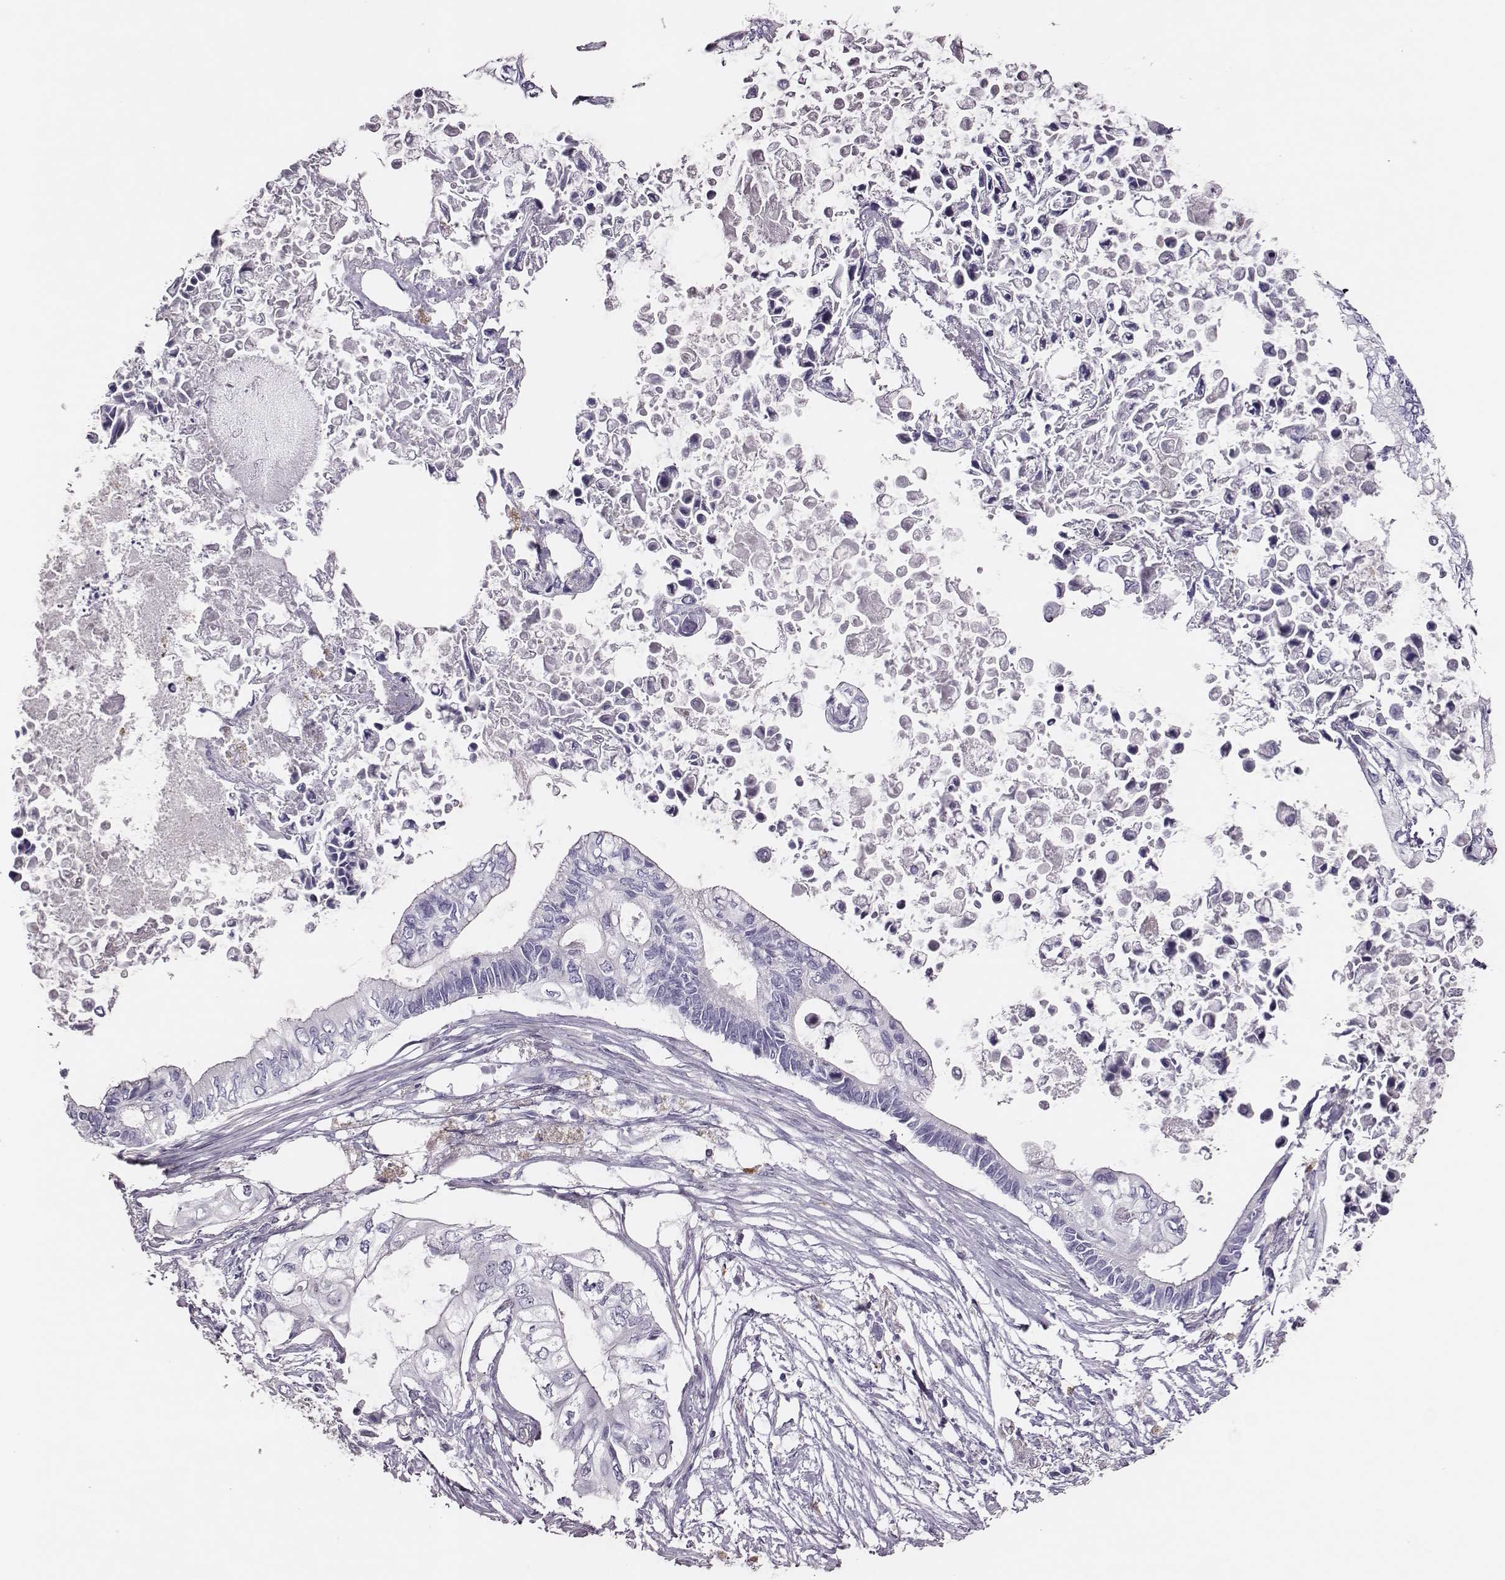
{"staining": {"intensity": "negative", "quantity": "none", "location": "none"}, "tissue": "pancreatic cancer", "cell_type": "Tumor cells", "image_type": "cancer", "snomed": [{"axis": "morphology", "description": "Adenocarcinoma, NOS"}, {"axis": "topography", "description": "Pancreas"}], "caption": "DAB immunohistochemical staining of pancreatic adenocarcinoma demonstrates no significant expression in tumor cells.", "gene": "P2RY10", "patient": {"sex": "female", "age": 63}}